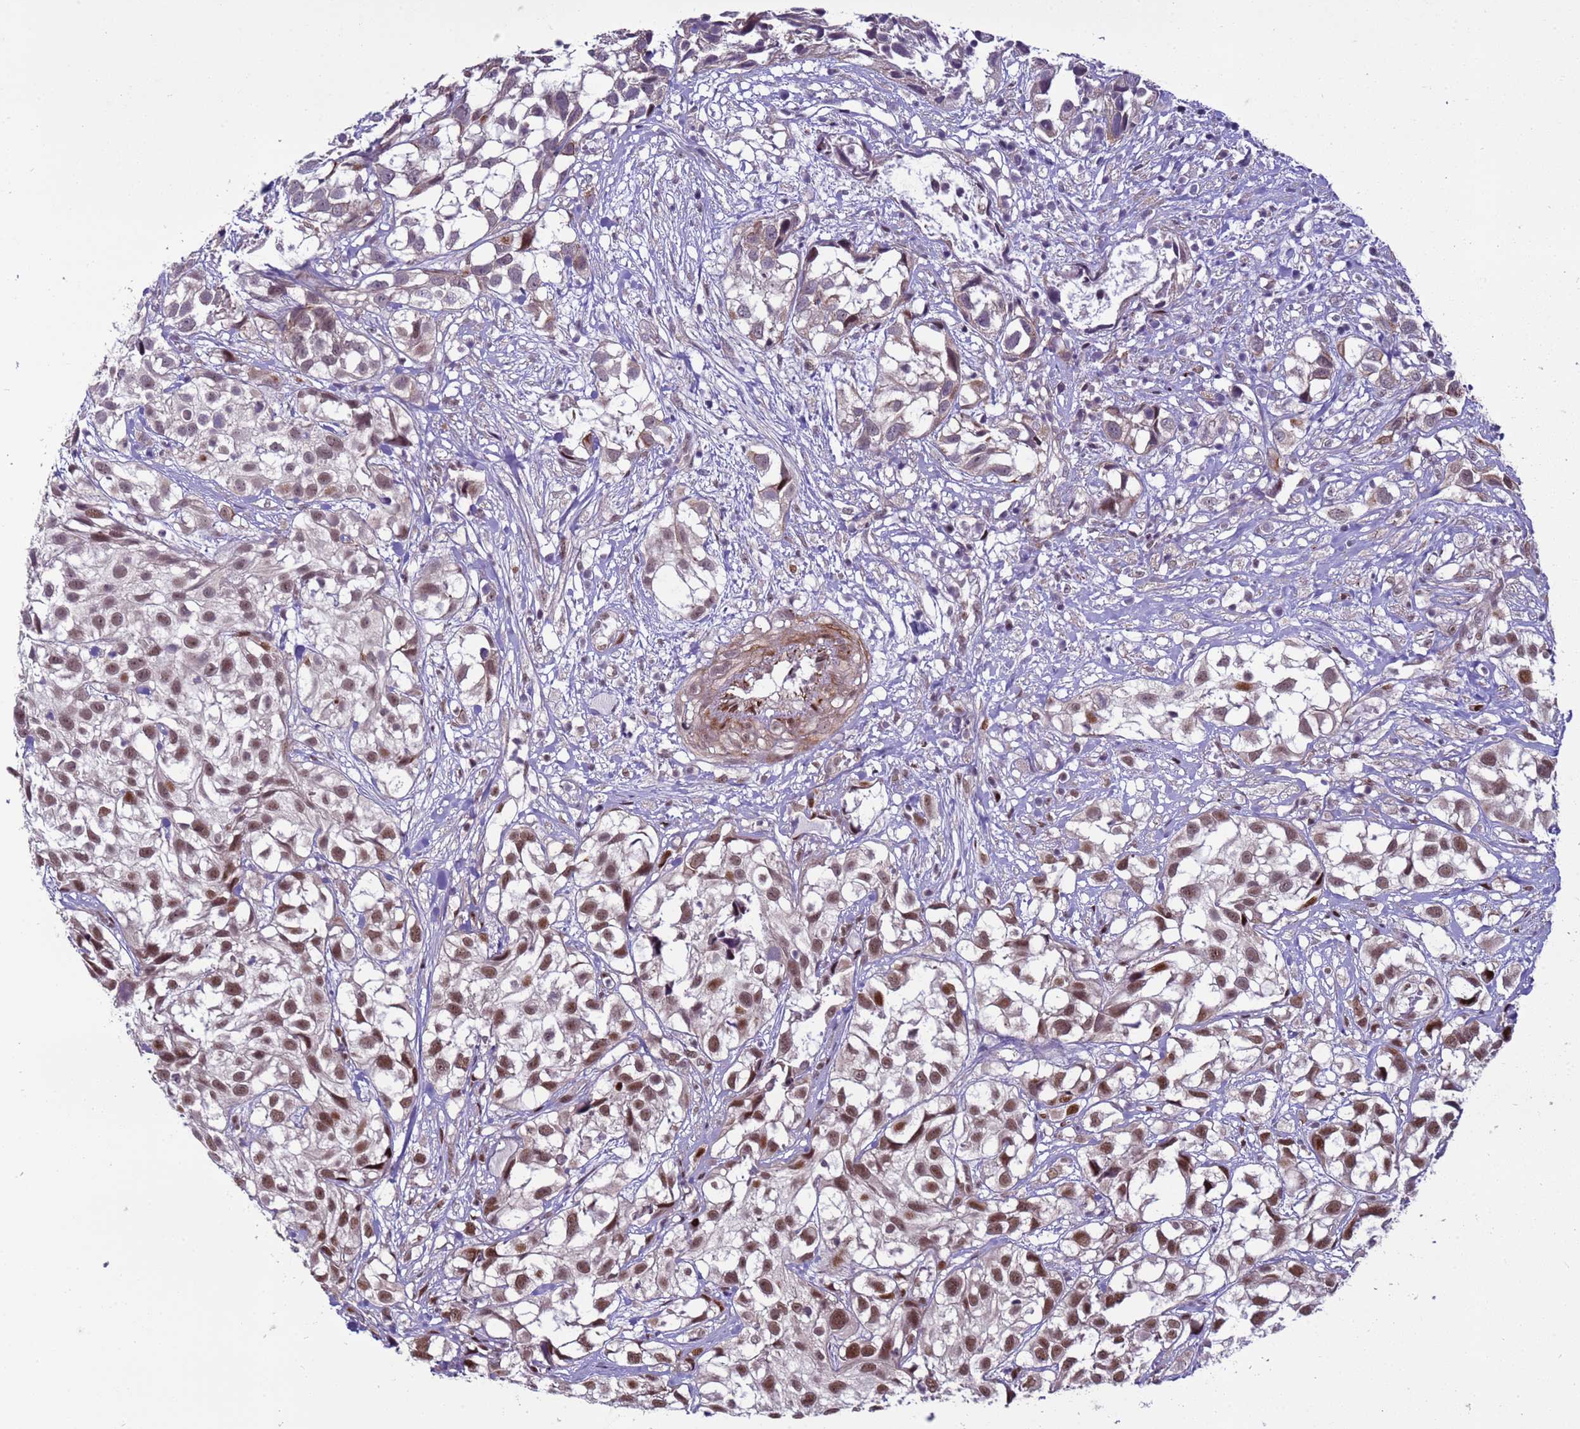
{"staining": {"intensity": "moderate", "quantity": ">75%", "location": "nuclear"}, "tissue": "urothelial cancer", "cell_type": "Tumor cells", "image_type": "cancer", "snomed": [{"axis": "morphology", "description": "Urothelial carcinoma, High grade"}, {"axis": "topography", "description": "Urinary bladder"}], "caption": "The immunohistochemical stain highlights moderate nuclear positivity in tumor cells of urothelial carcinoma (high-grade) tissue.", "gene": "SHC3", "patient": {"sex": "male", "age": 56}}